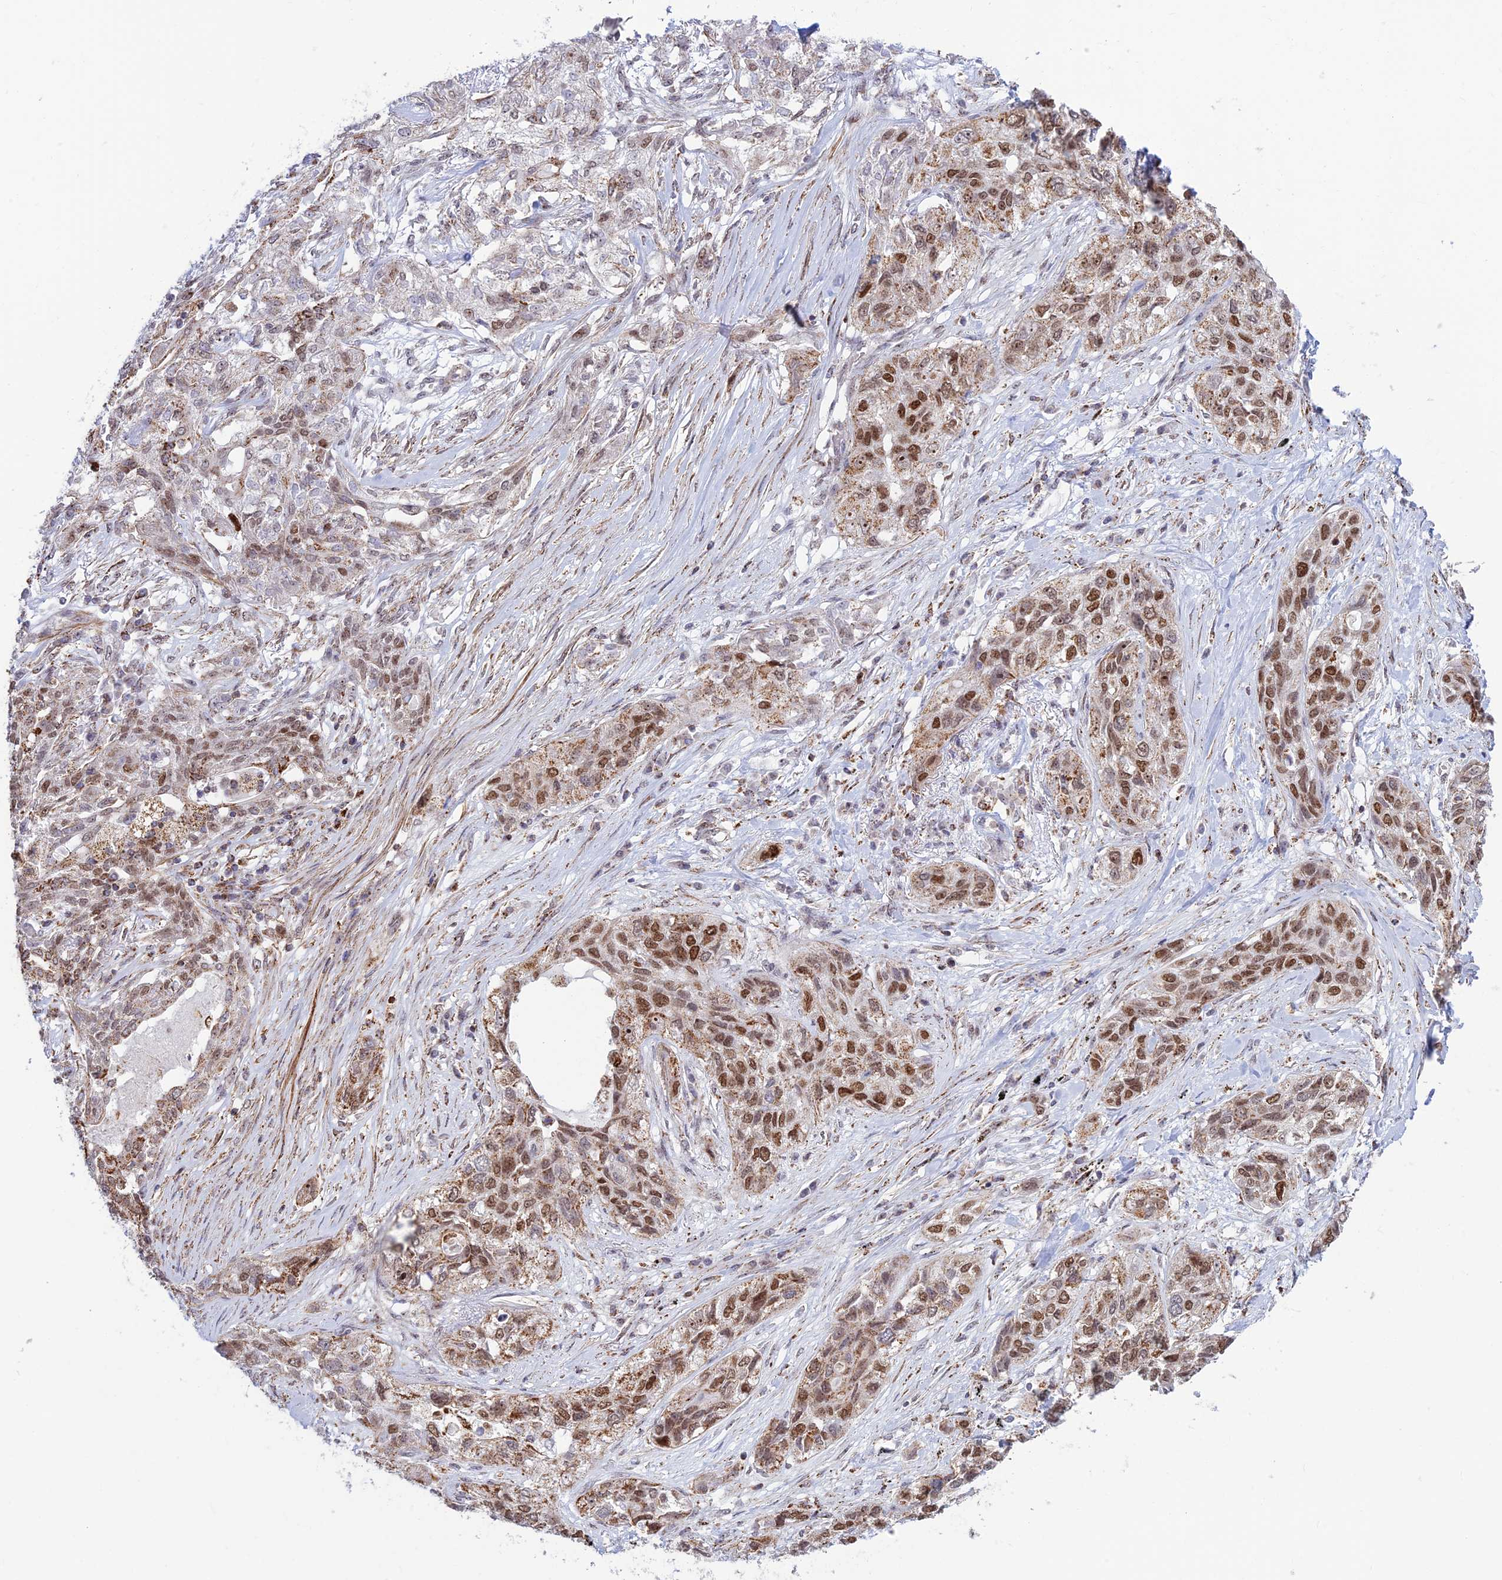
{"staining": {"intensity": "moderate", "quantity": ">75%", "location": "cytoplasmic/membranous,nuclear"}, "tissue": "lung cancer", "cell_type": "Tumor cells", "image_type": "cancer", "snomed": [{"axis": "morphology", "description": "Squamous cell carcinoma, NOS"}, {"axis": "topography", "description": "Lung"}], "caption": "High-power microscopy captured an immunohistochemistry micrograph of lung squamous cell carcinoma, revealing moderate cytoplasmic/membranous and nuclear staining in about >75% of tumor cells.", "gene": "POLR1G", "patient": {"sex": "female", "age": 70}}